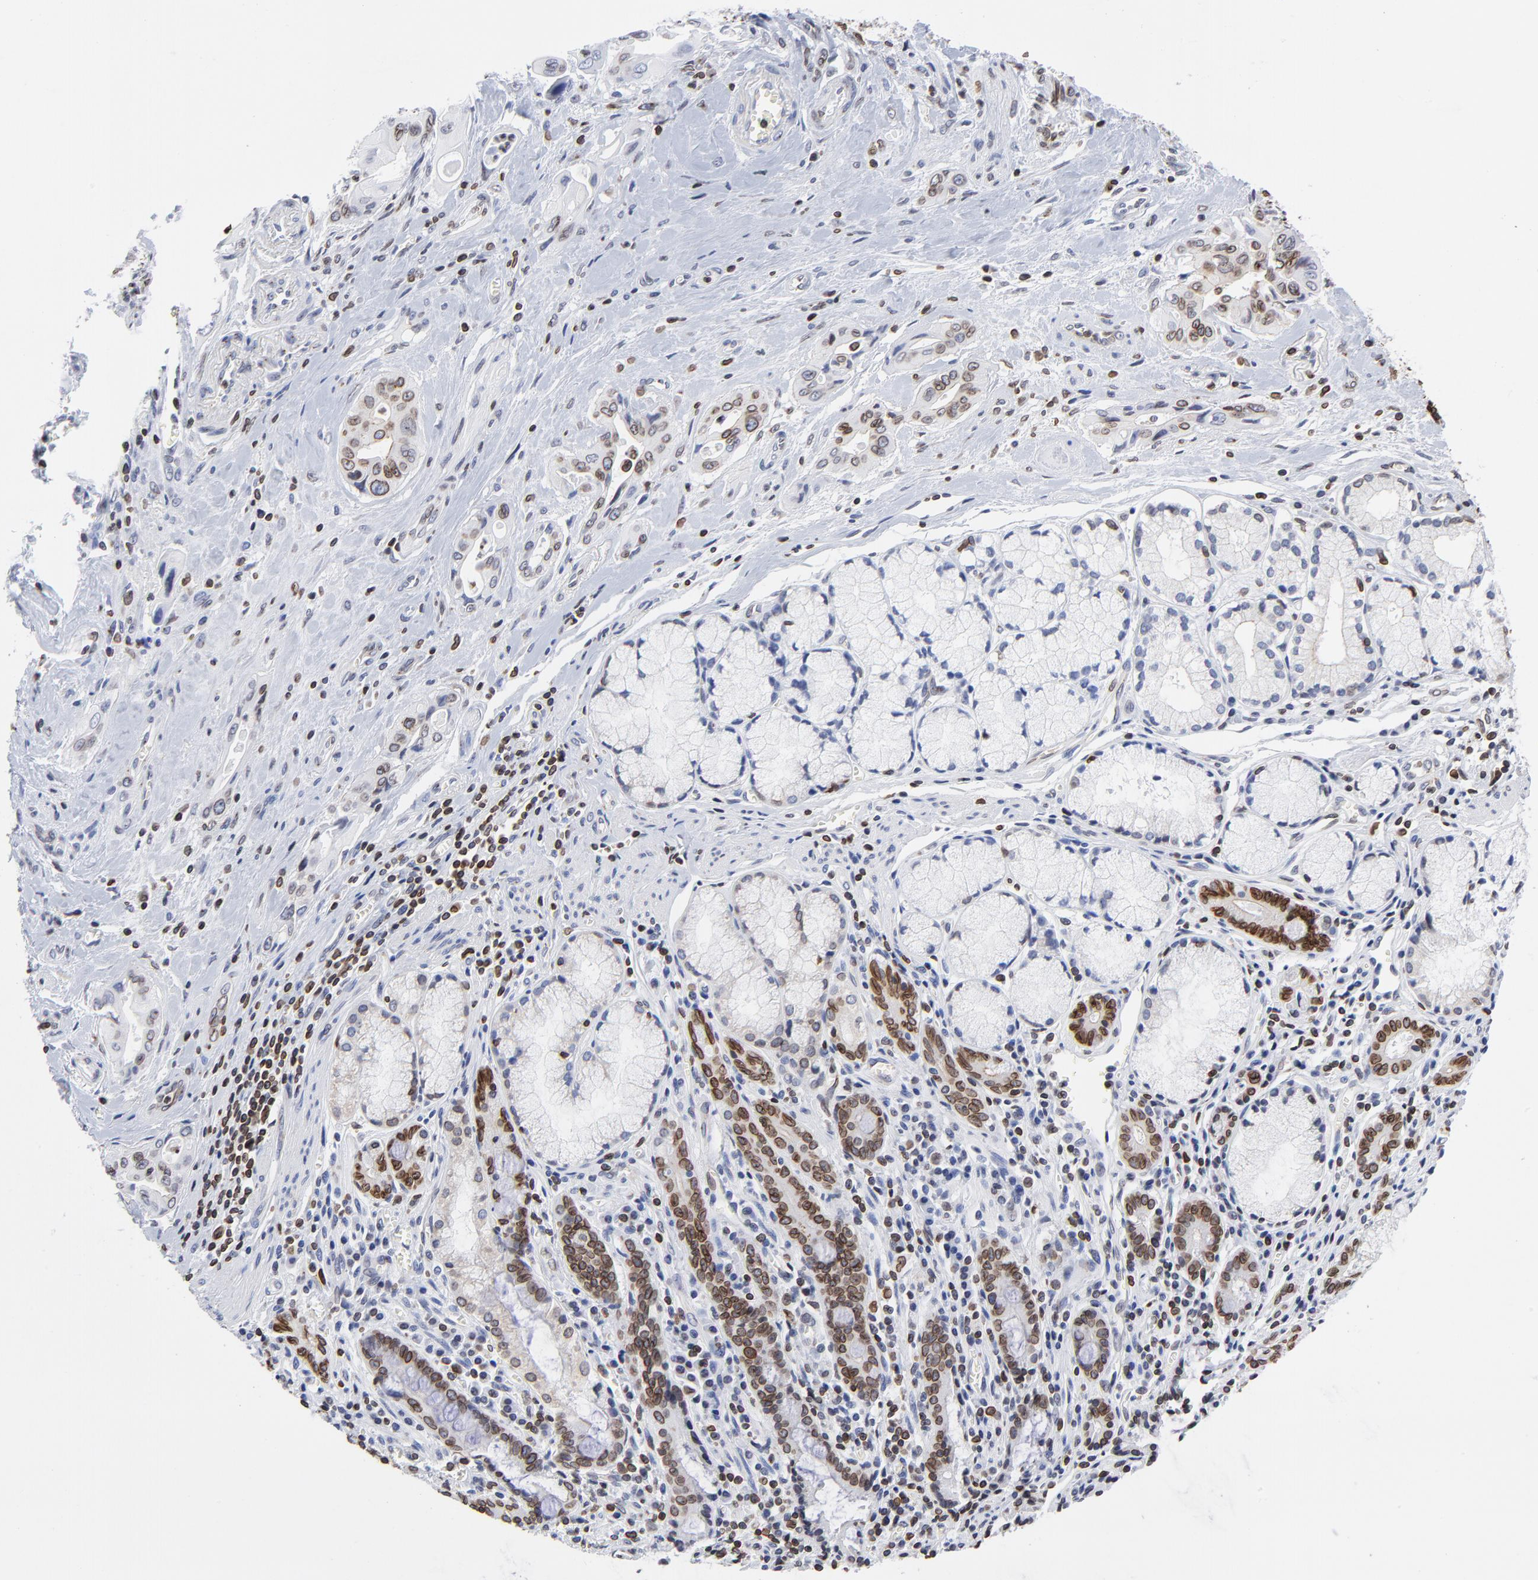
{"staining": {"intensity": "moderate", "quantity": ">75%", "location": "cytoplasmic/membranous,nuclear"}, "tissue": "pancreatic cancer", "cell_type": "Tumor cells", "image_type": "cancer", "snomed": [{"axis": "morphology", "description": "Adenocarcinoma, NOS"}, {"axis": "topography", "description": "Pancreas"}], "caption": "This is a histology image of IHC staining of adenocarcinoma (pancreatic), which shows moderate expression in the cytoplasmic/membranous and nuclear of tumor cells.", "gene": "THAP7", "patient": {"sex": "male", "age": 77}}